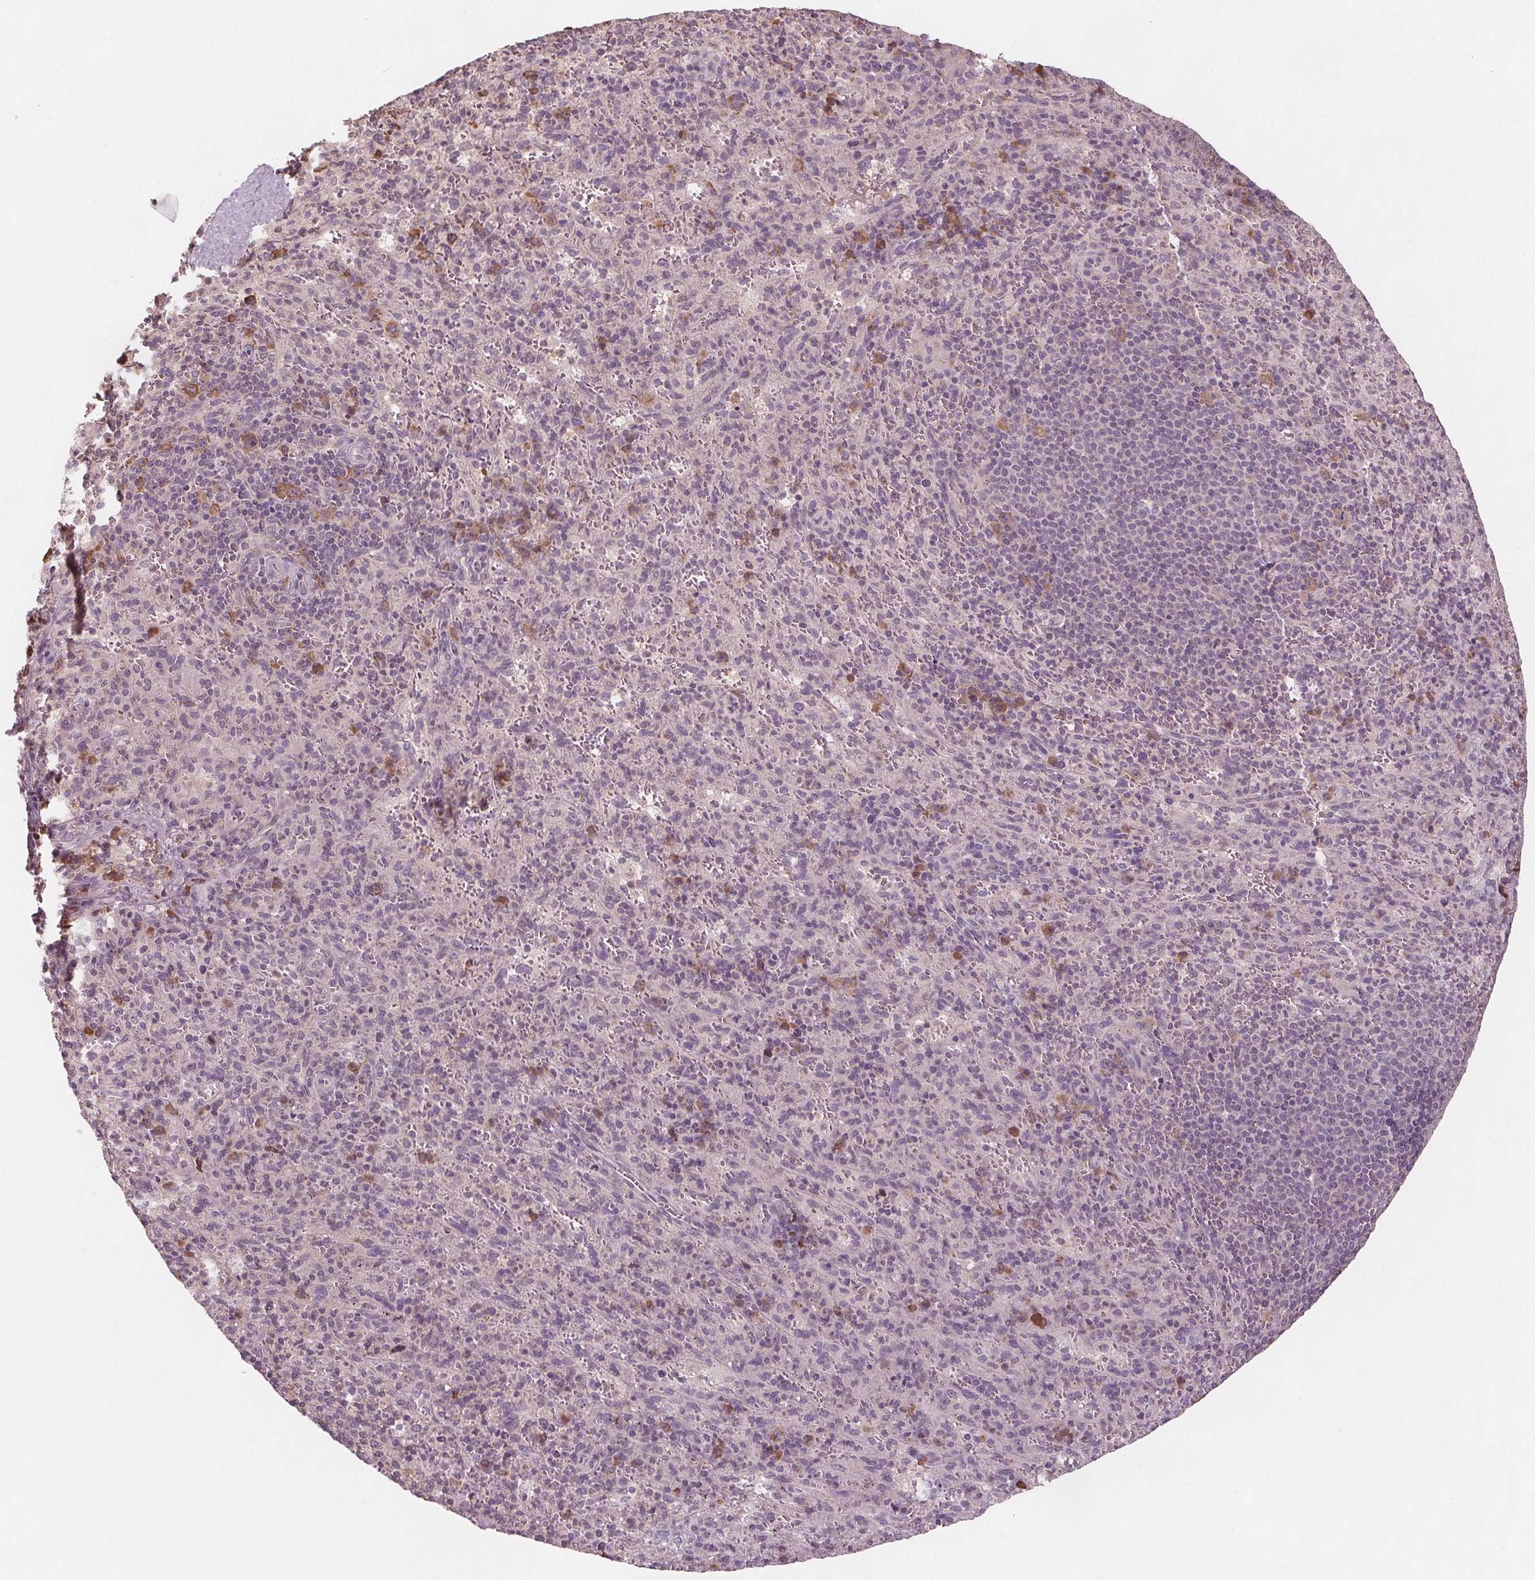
{"staining": {"intensity": "negative", "quantity": "none", "location": "none"}, "tissue": "spleen", "cell_type": "Cells in red pulp", "image_type": "normal", "snomed": [{"axis": "morphology", "description": "Normal tissue, NOS"}, {"axis": "topography", "description": "Spleen"}], "caption": "This micrograph is of benign spleen stained with immunohistochemistry (IHC) to label a protein in brown with the nuclei are counter-stained blue. There is no positivity in cells in red pulp. Nuclei are stained in blue.", "gene": "TMEM80", "patient": {"sex": "male", "age": 57}}